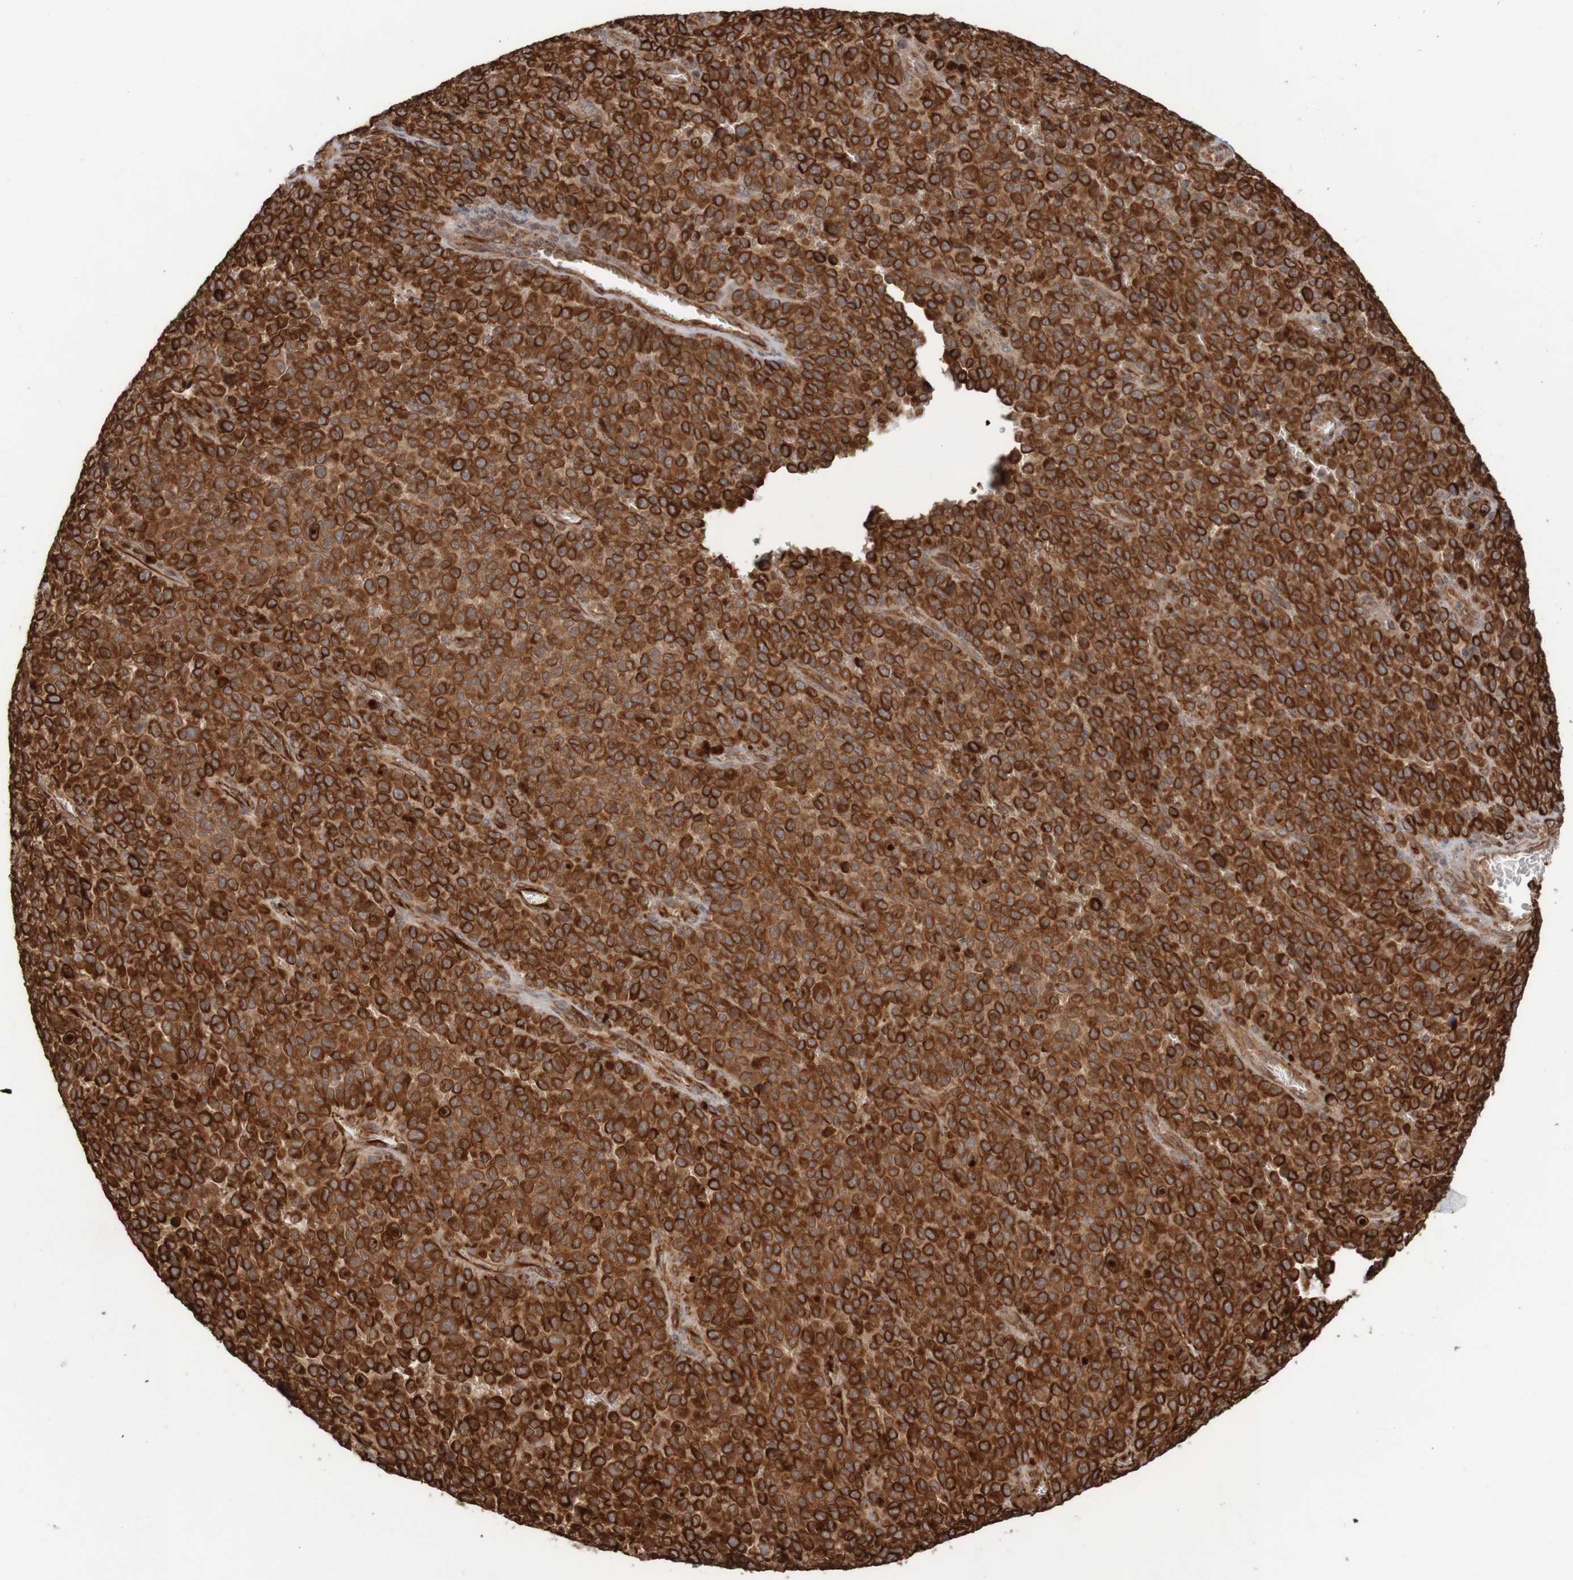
{"staining": {"intensity": "strong", "quantity": ">75%", "location": "cytoplasmic/membranous"}, "tissue": "melanoma", "cell_type": "Tumor cells", "image_type": "cancer", "snomed": [{"axis": "morphology", "description": "Malignant melanoma, NOS"}, {"axis": "topography", "description": "Skin"}], "caption": "Strong cytoplasmic/membranous expression is appreciated in approximately >75% of tumor cells in malignant melanoma.", "gene": "MRPL52", "patient": {"sex": "female", "age": 82}}